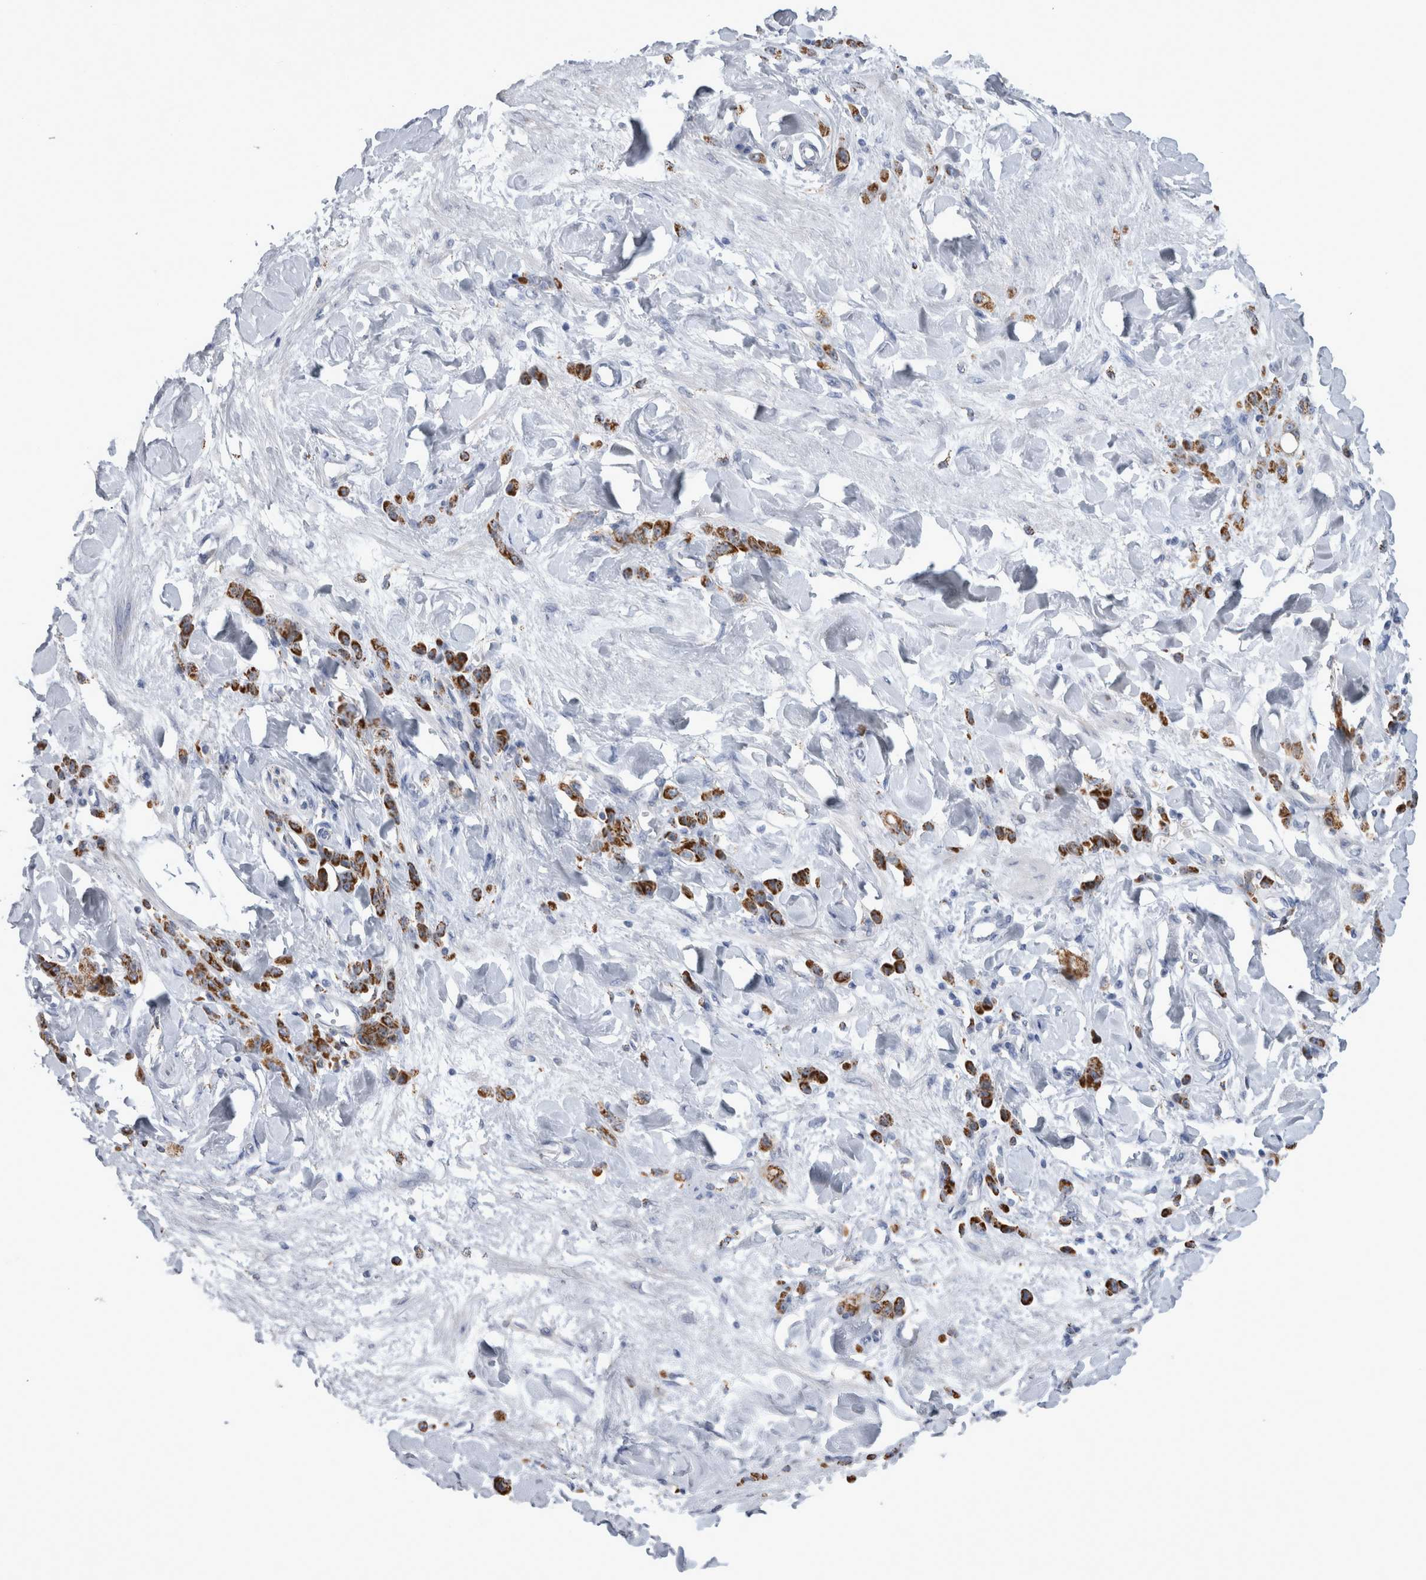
{"staining": {"intensity": "strong", "quantity": ">75%", "location": "cytoplasmic/membranous"}, "tissue": "stomach cancer", "cell_type": "Tumor cells", "image_type": "cancer", "snomed": [{"axis": "morphology", "description": "Normal tissue, NOS"}, {"axis": "morphology", "description": "Adenocarcinoma, NOS"}, {"axis": "topography", "description": "Stomach"}], "caption": "Strong cytoplasmic/membranous staining for a protein is identified in about >75% of tumor cells of stomach cancer (adenocarcinoma) using immunohistochemistry (IHC).", "gene": "GATM", "patient": {"sex": "male", "age": 82}}